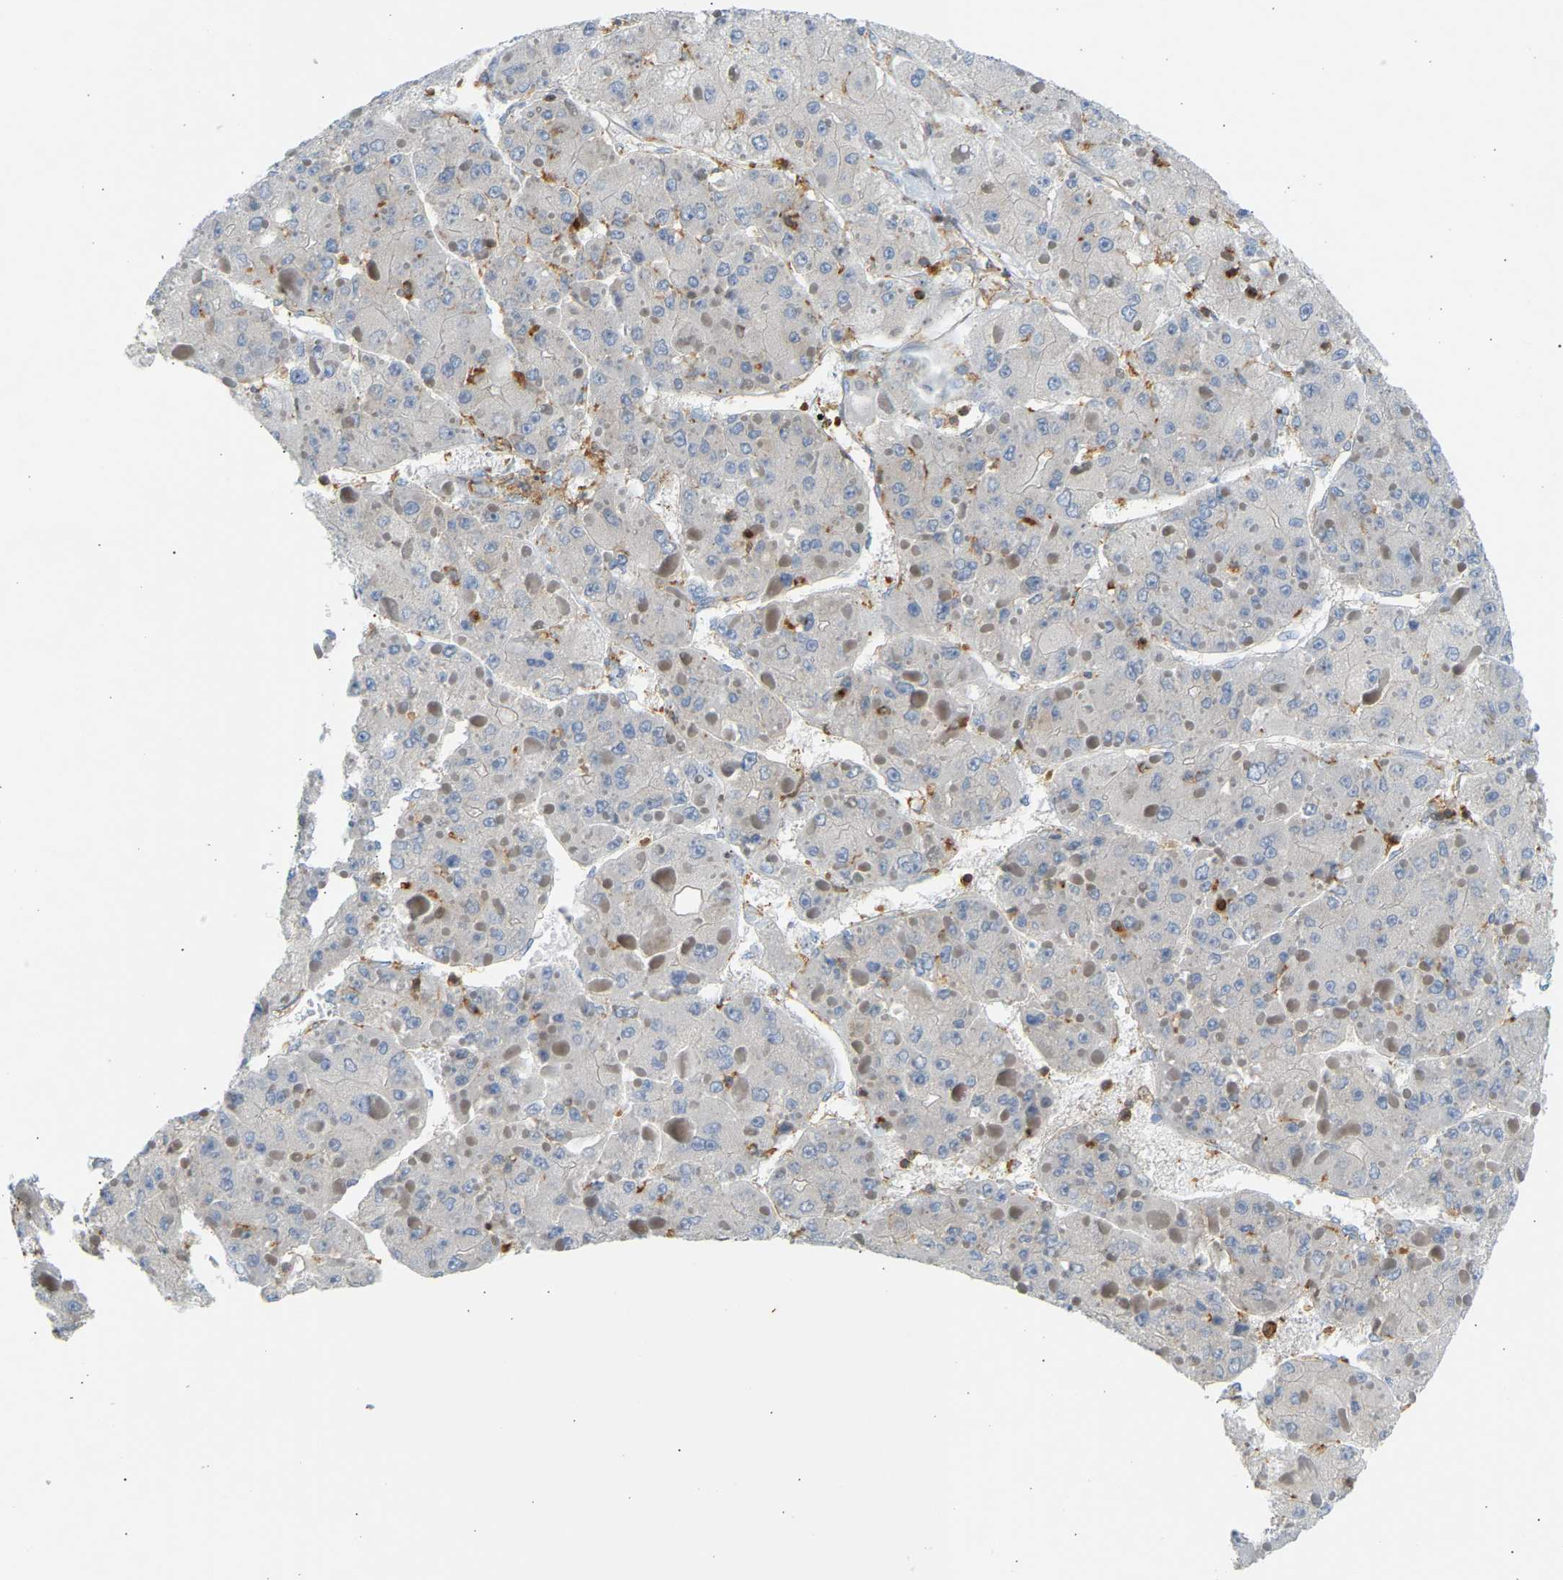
{"staining": {"intensity": "negative", "quantity": "none", "location": "none"}, "tissue": "liver cancer", "cell_type": "Tumor cells", "image_type": "cancer", "snomed": [{"axis": "morphology", "description": "Carcinoma, Hepatocellular, NOS"}, {"axis": "topography", "description": "Liver"}], "caption": "This is a histopathology image of immunohistochemistry (IHC) staining of liver cancer (hepatocellular carcinoma), which shows no expression in tumor cells. (DAB (3,3'-diaminobenzidine) immunohistochemistry, high magnification).", "gene": "FNBP1", "patient": {"sex": "female", "age": 73}}